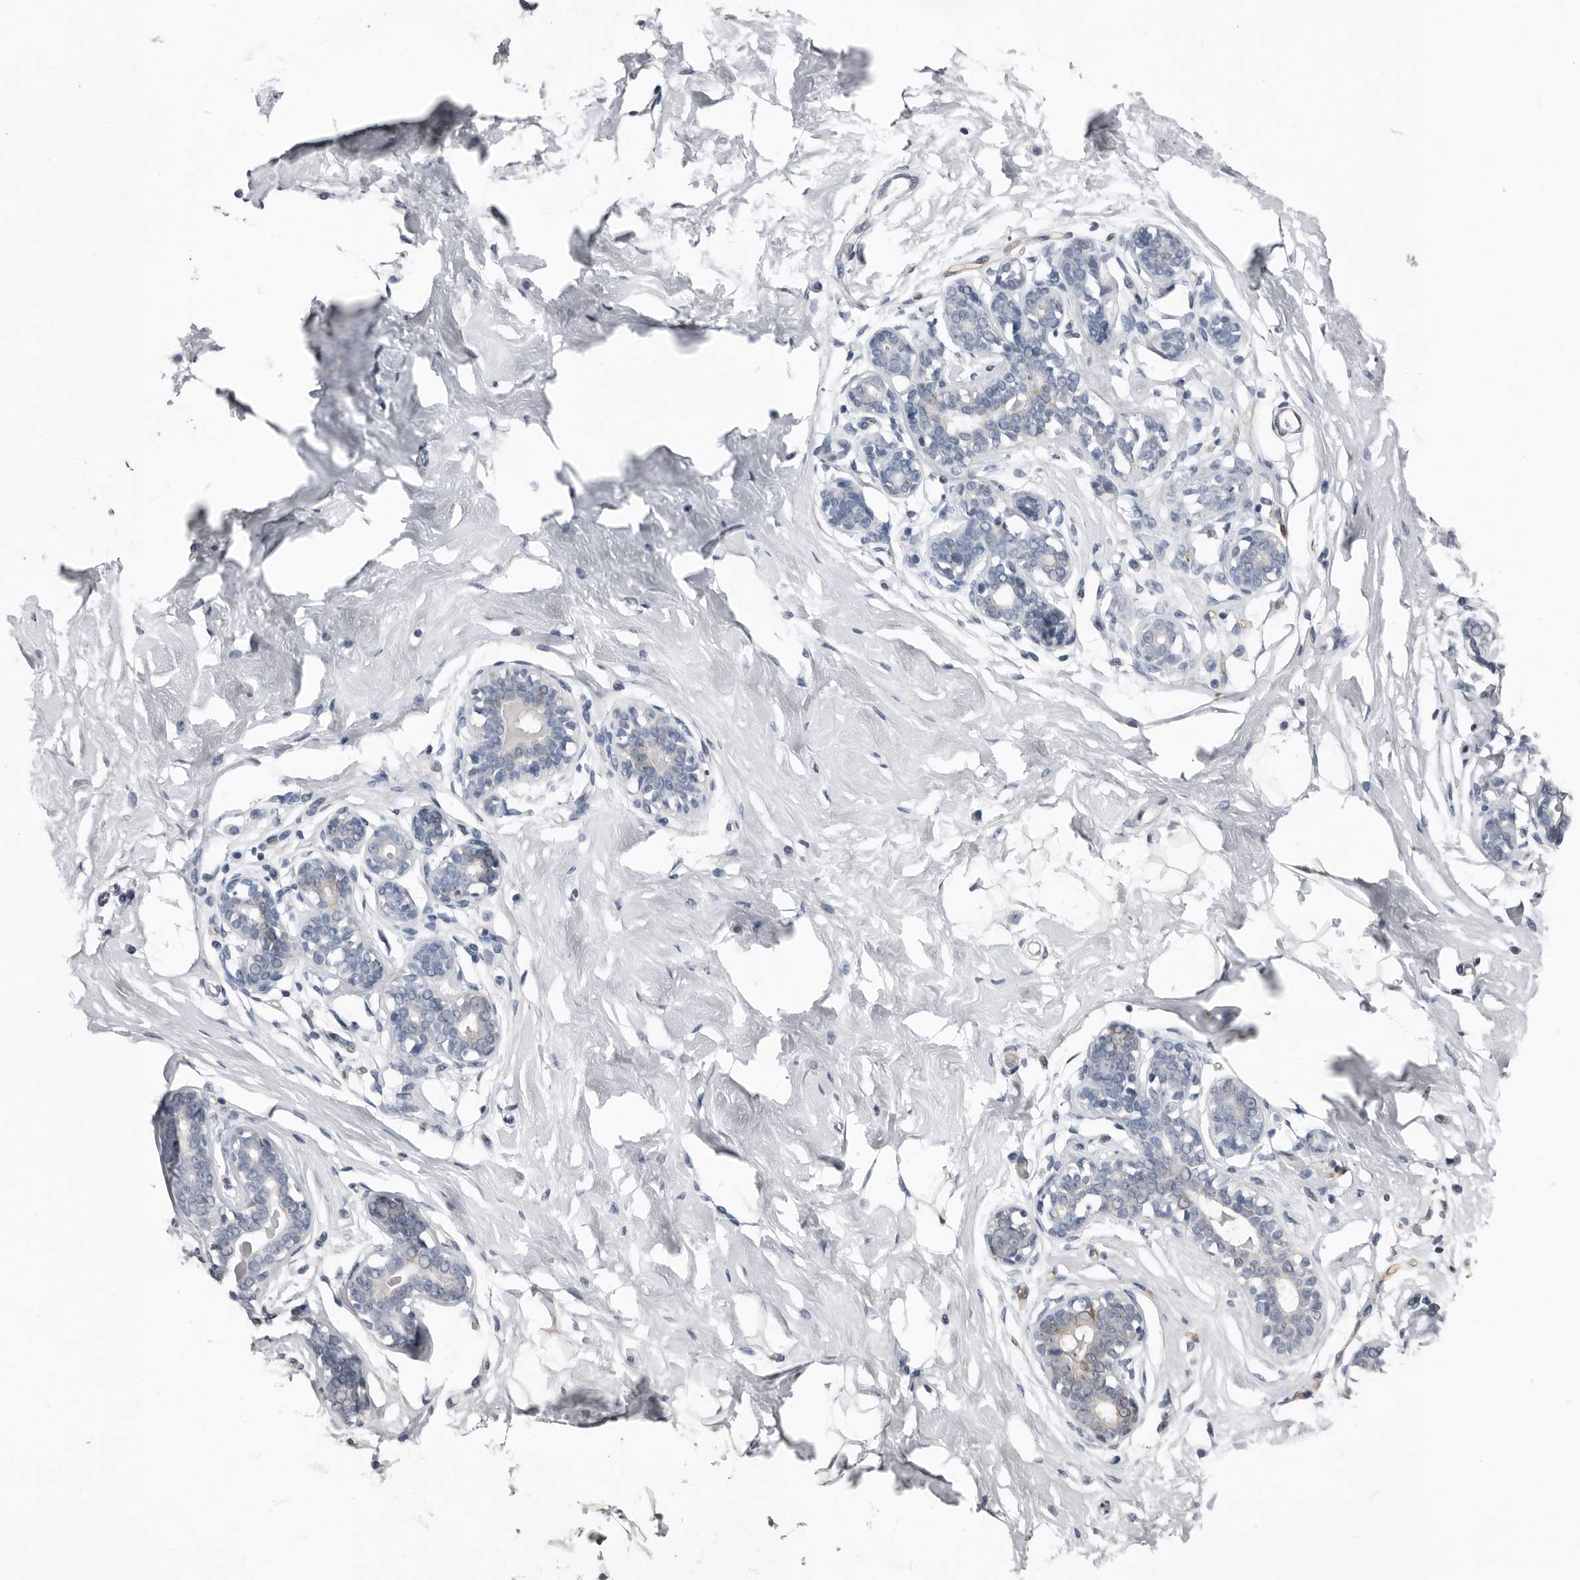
{"staining": {"intensity": "negative", "quantity": "none", "location": "none"}, "tissue": "breast", "cell_type": "Adipocytes", "image_type": "normal", "snomed": [{"axis": "morphology", "description": "Normal tissue, NOS"}, {"axis": "morphology", "description": "Adenoma, NOS"}, {"axis": "topography", "description": "Breast"}], "caption": "Immunohistochemistry of unremarkable breast reveals no expression in adipocytes. (DAB immunohistochemistry visualized using brightfield microscopy, high magnification).", "gene": "FABP7", "patient": {"sex": "female", "age": 23}}